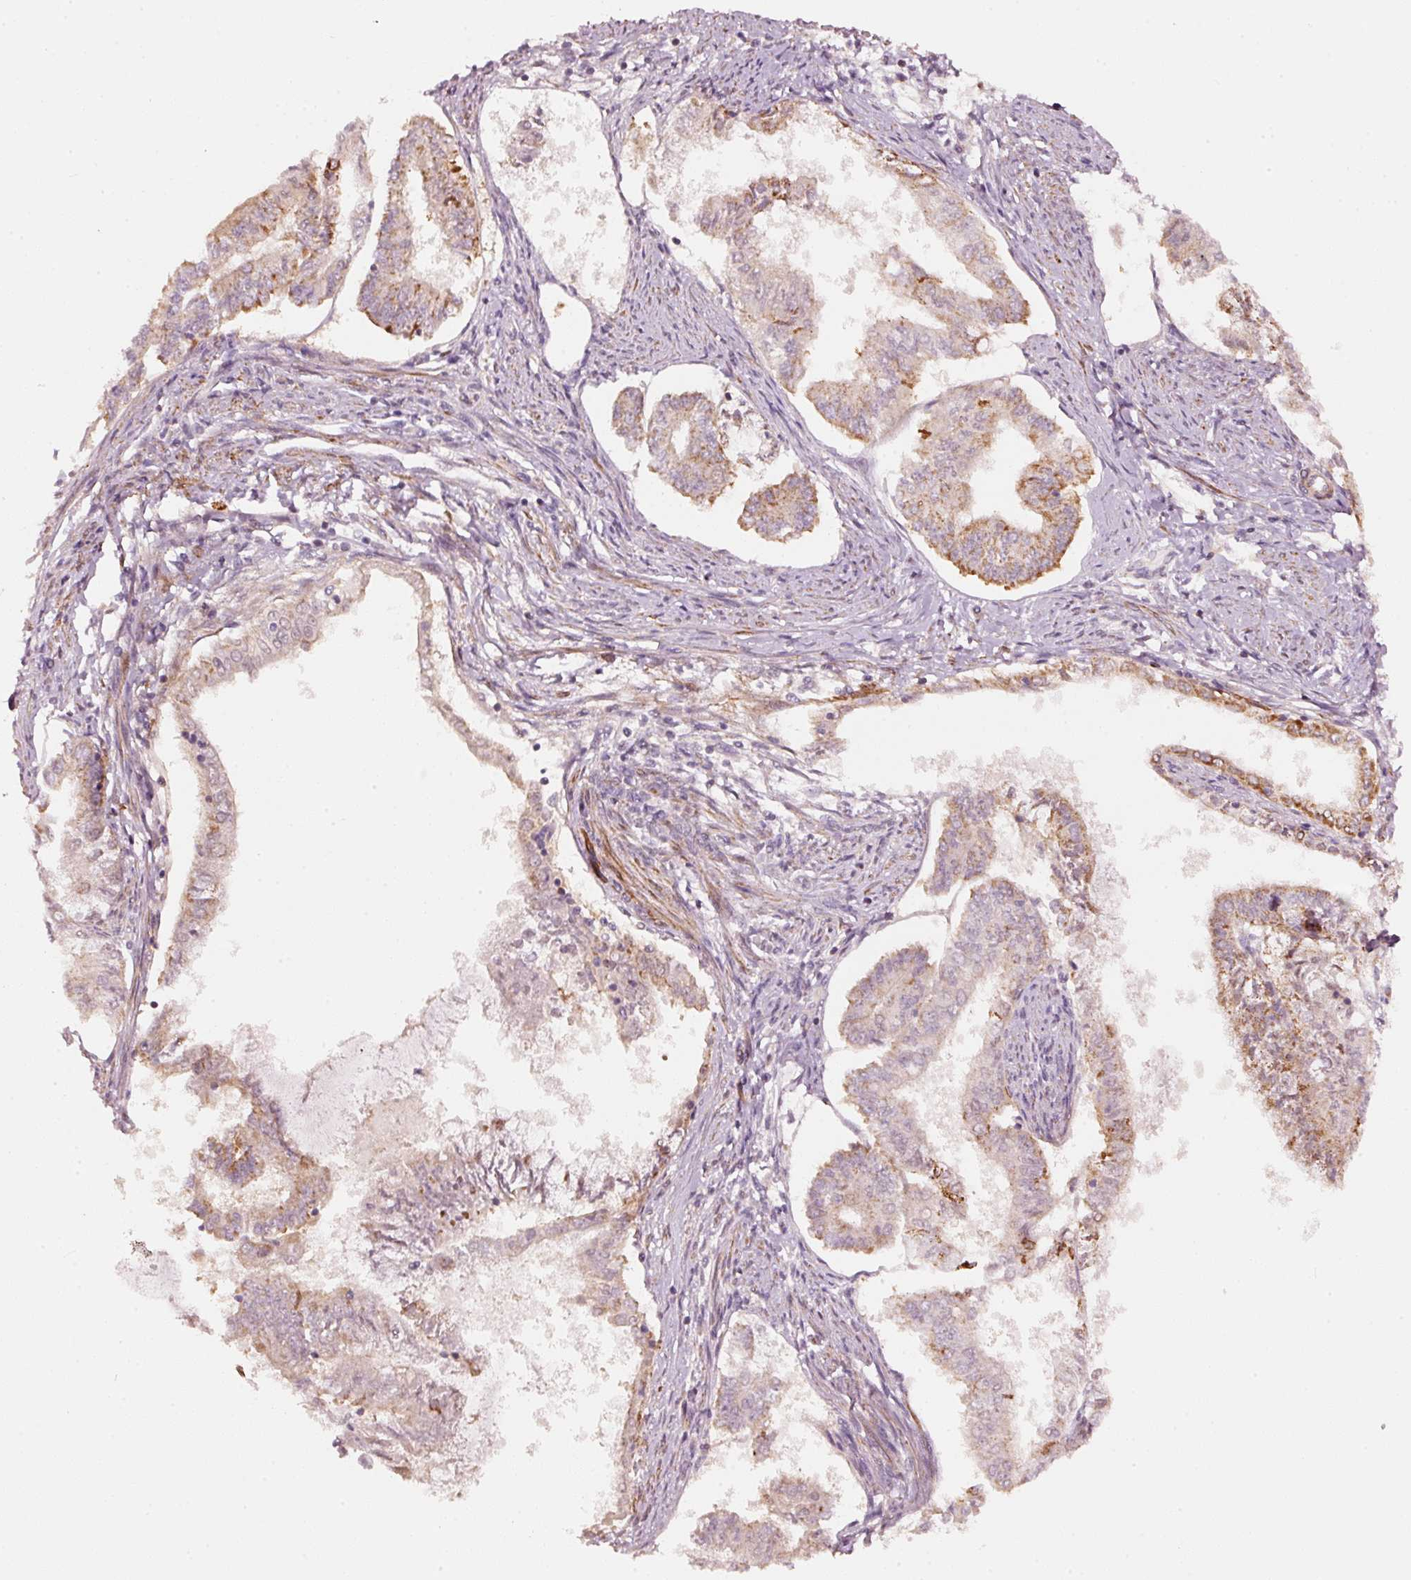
{"staining": {"intensity": "moderate", "quantity": "25%-75%", "location": "cytoplasmic/membranous"}, "tissue": "endometrial cancer", "cell_type": "Tumor cells", "image_type": "cancer", "snomed": [{"axis": "morphology", "description": "Adenocarcinoma, NOS"}, {"axis": "topography", "description": "Endometrium"}], "caption": "This image demonstrates immunohistochemistry (IHC) staining of human endometrial cancer, with medium moderate cytoplasmic/membranous staining in about 25%-75% of tumor cells.", "gene": "ARHGAP22", "patient": {"sex": "female", "age": 76}}